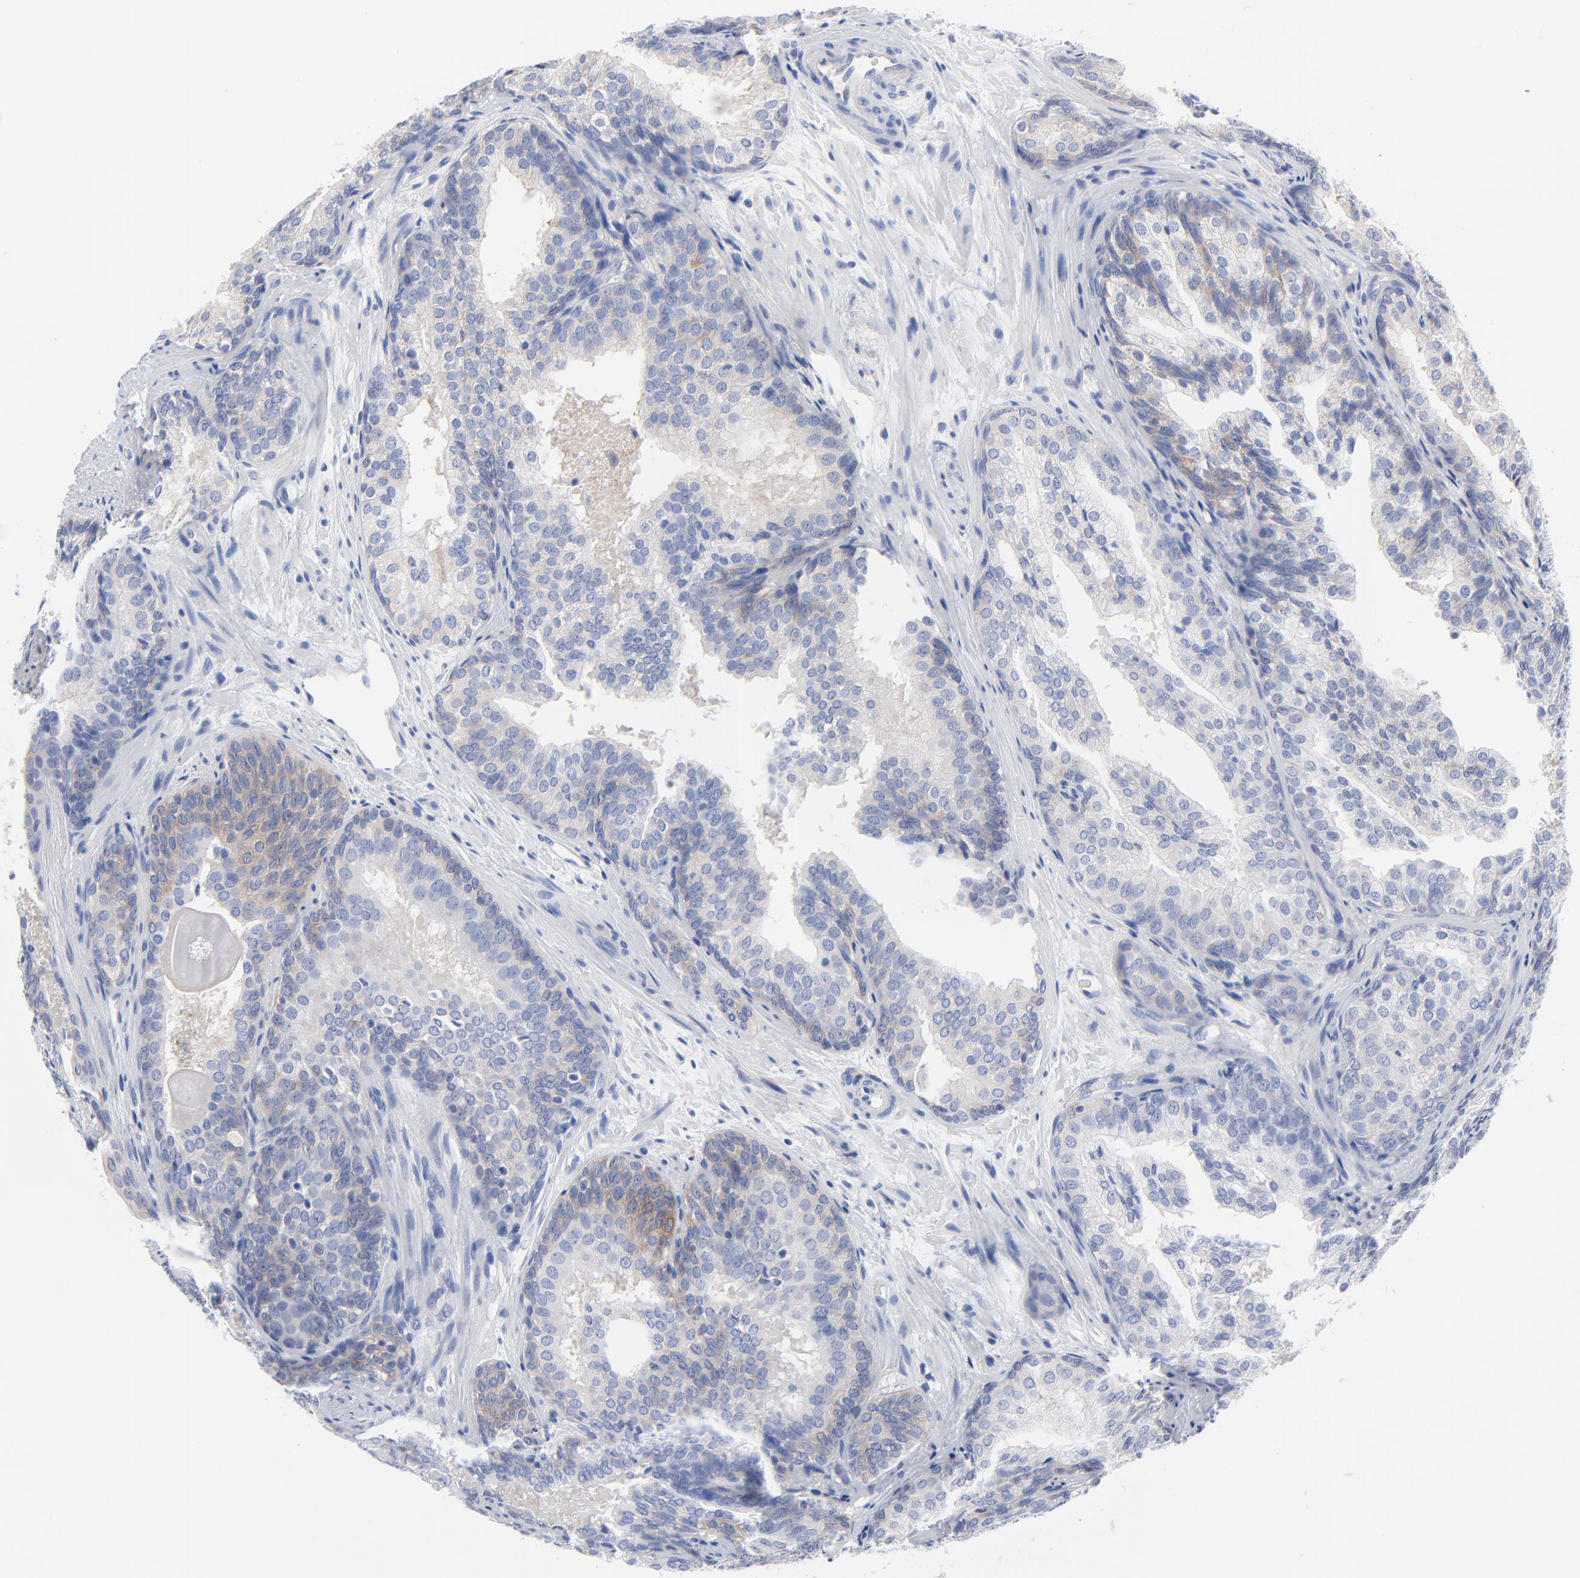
{"staining": {"intensity": "negative", "quantity": "none", "location": "none"}, "tissue": "prostate cancer", "cell_type": "Tumor cells", "image_type": "cancer", "snomed": [{"axis": "morphology", "description": "Adenocarcinoma, Low grade"}, {"axis": "topography", "description": "Prostate"}], "caption": "DAB (3,3'-diaminobenzidine) immunohistochemical staining of human prostate cancer (low-grade adenocarcinoma) exhibits no significant expression in tumor cells.", "gene": "STAT2", "patient": {"sex": "male", "age": 69}}